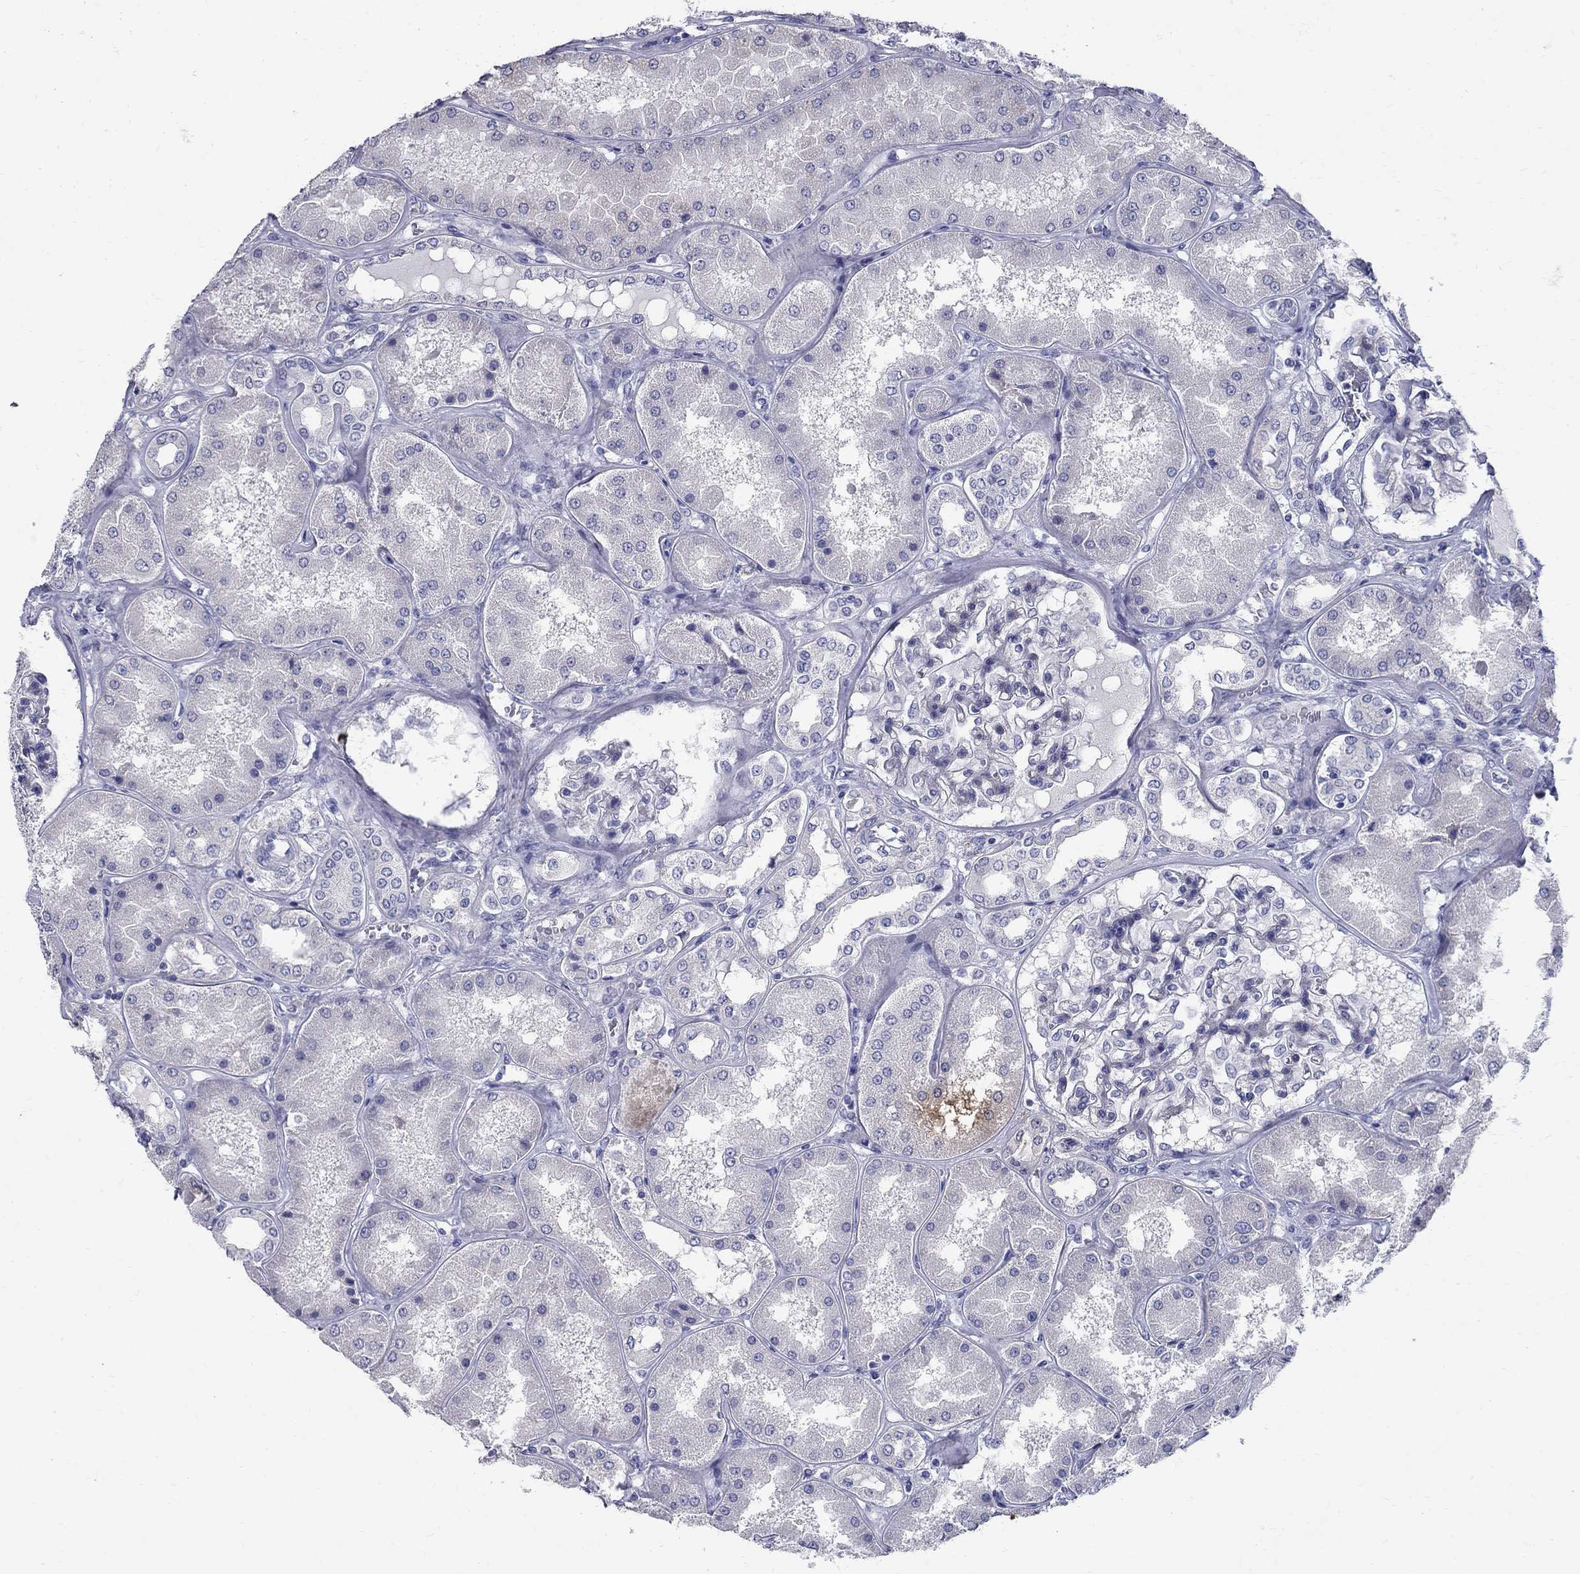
{"staining": {"intensity": "negative", "quantity": "none", "location": "none"}, "tissue": "kidney", "cell_type": "Cells in glomeruli", "image_type": "normal", "snomed": [{"axis": "morphology", "description": "Normal tissue, NOS"}, {"axis": "topography", "description": "Kidney"}], "caption": "Immunohistochemical staining of normal human kidney exhibits no significant staining in cells in glomeruli.", "gene": "TP53TG5", "patient": {"sex": "female", "age": 56}}